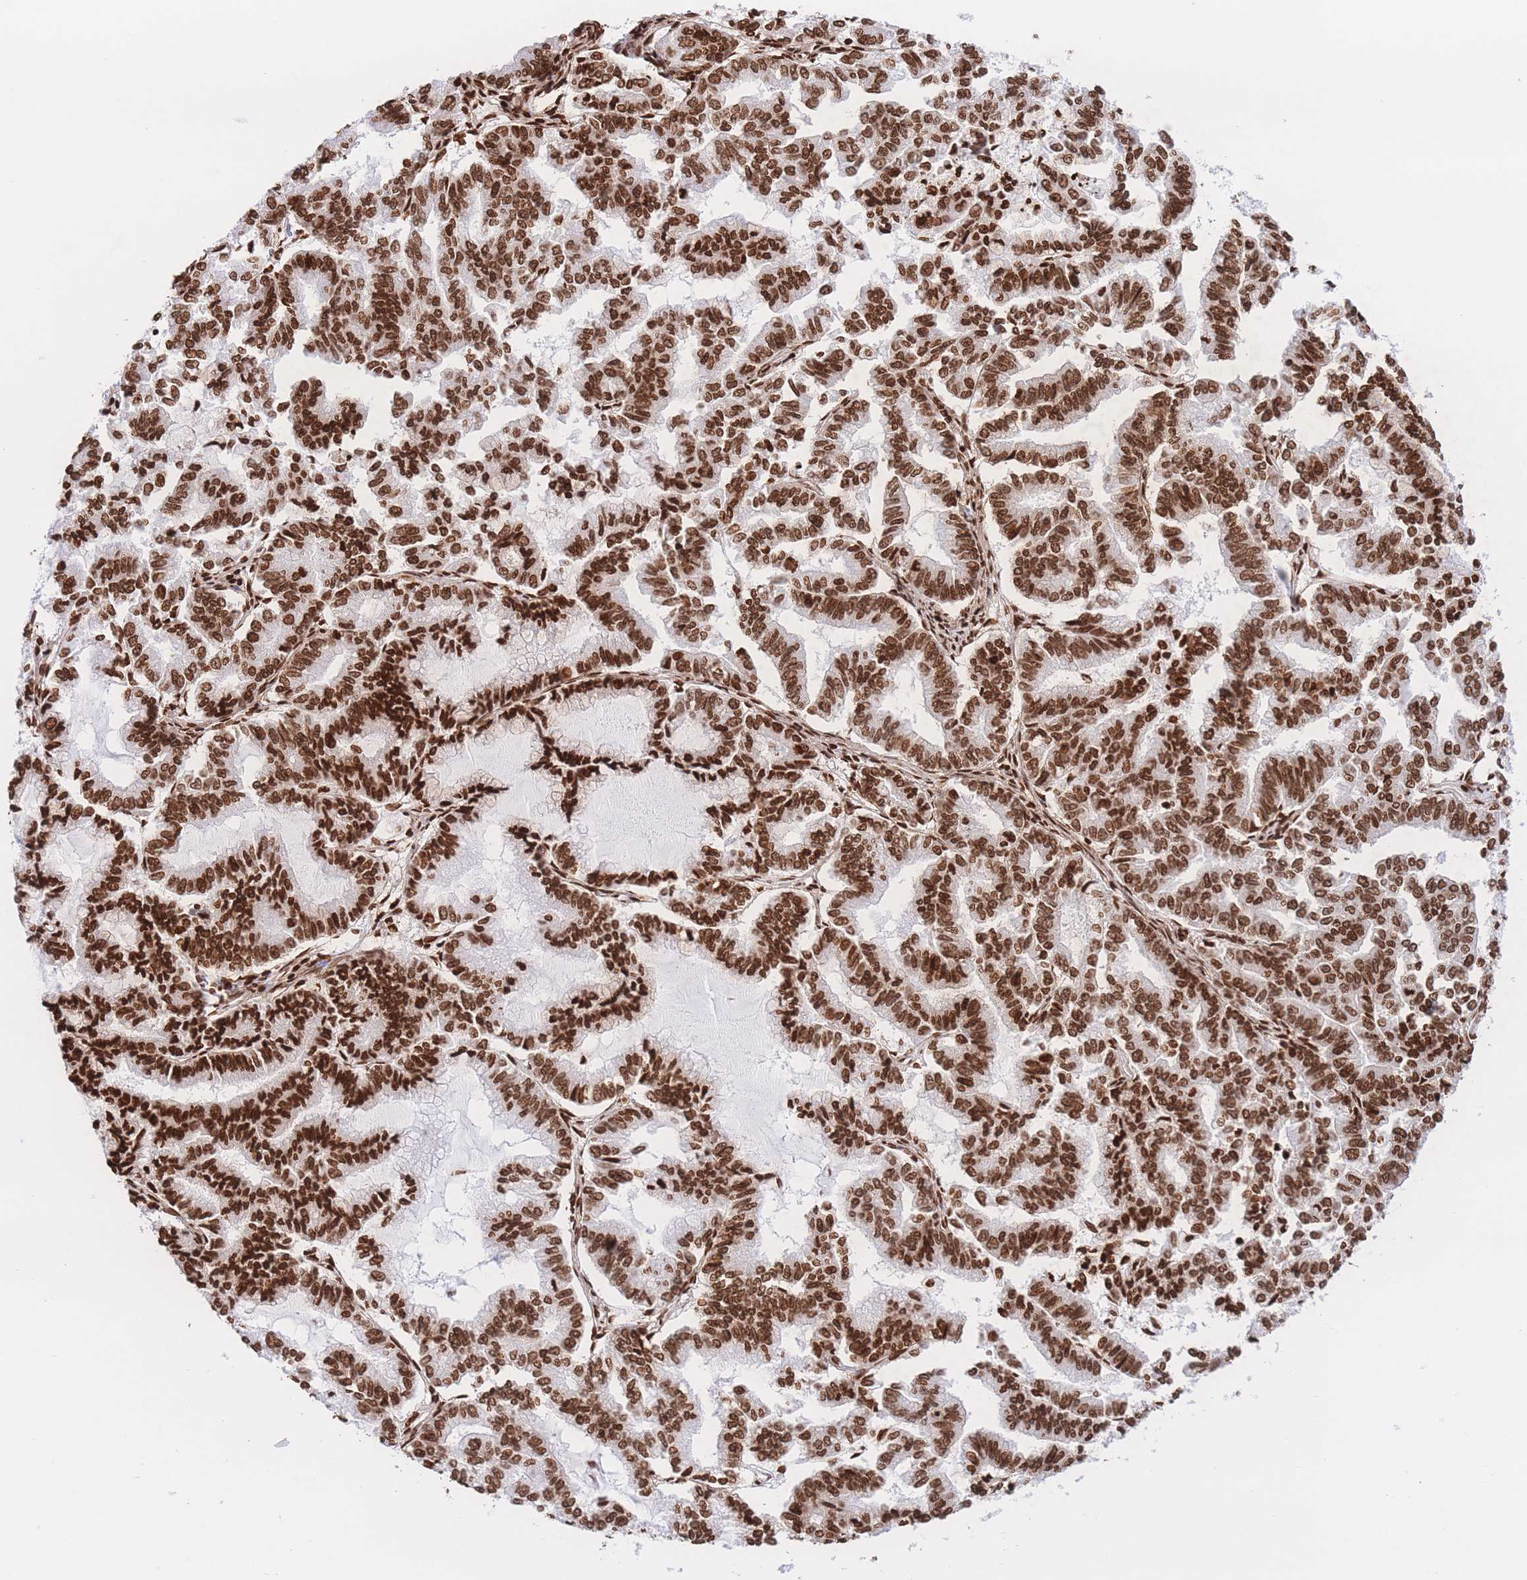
{"staining": {"intensity": "strong", "quantity": ">75%", "location": "nuclear"}, "tissue": "endometrial cancer", "cell_type": "Tumor cells", "image_type": "cancer", "snomed": [{"axis": "morphology", "description": "Adenocarcinoma, NOS"}, {"axis": "topography", "description": "Endometrium"}], "caption": "This is an image of IHC staining of endometrial adenocarcinoma, which shows strong staining in the nuclear of tumor cells.", "gene": "H2BC11", "patient": {"sex": "female", "age": 79}}